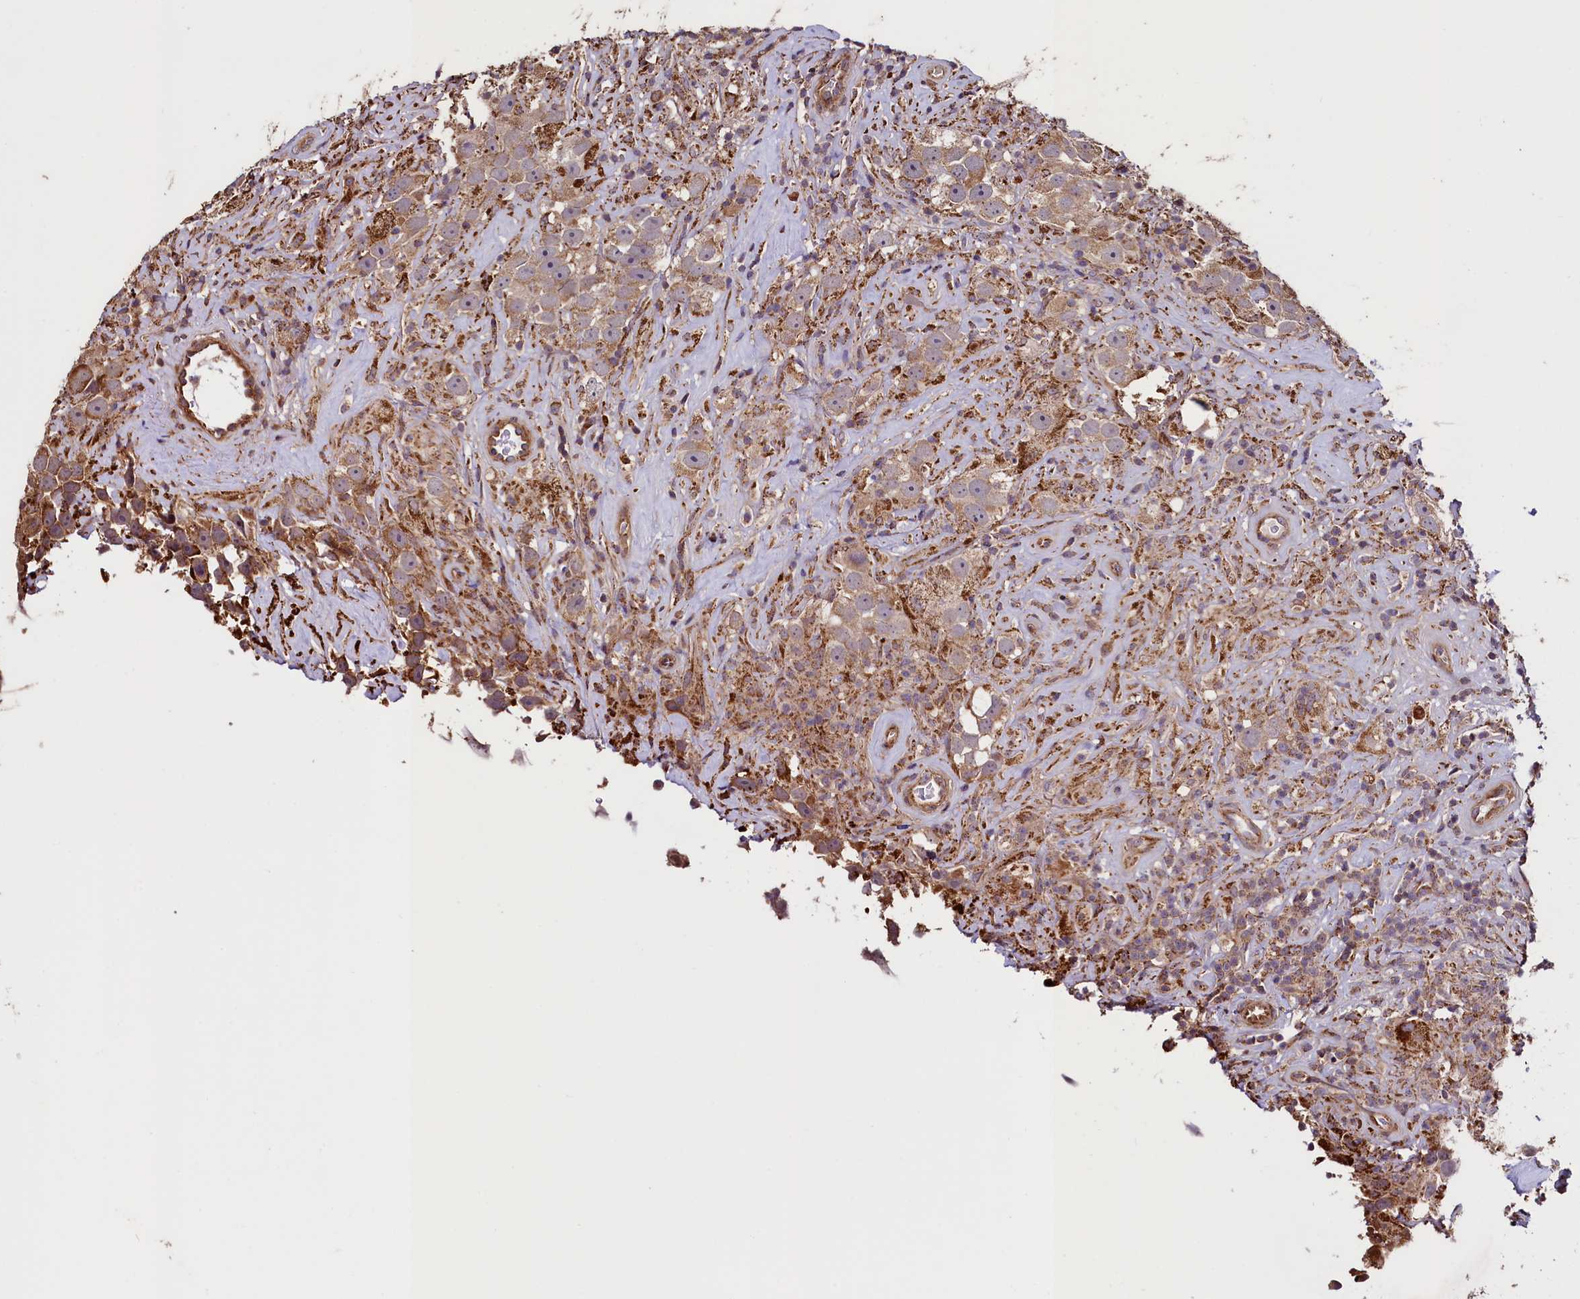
{"staining": {"intensity": "moderate", "quantity": ">75%", "location": "cytoplasmic/membranous"}, "tissue": "testis cancer", "cell_type": "Tumor cells", "image_type": "cancer", "snomed": [{"axis": "morphology", "description": "Seminoma, NOS"}, {"axis": "topography", "description": "Testis"}], "caption": "Testis cancer stained with a protein marker demonstrates moderate staining in tumor cells.", "gene": "RBFA", "patient": {"sex": "male", "age": 49}}